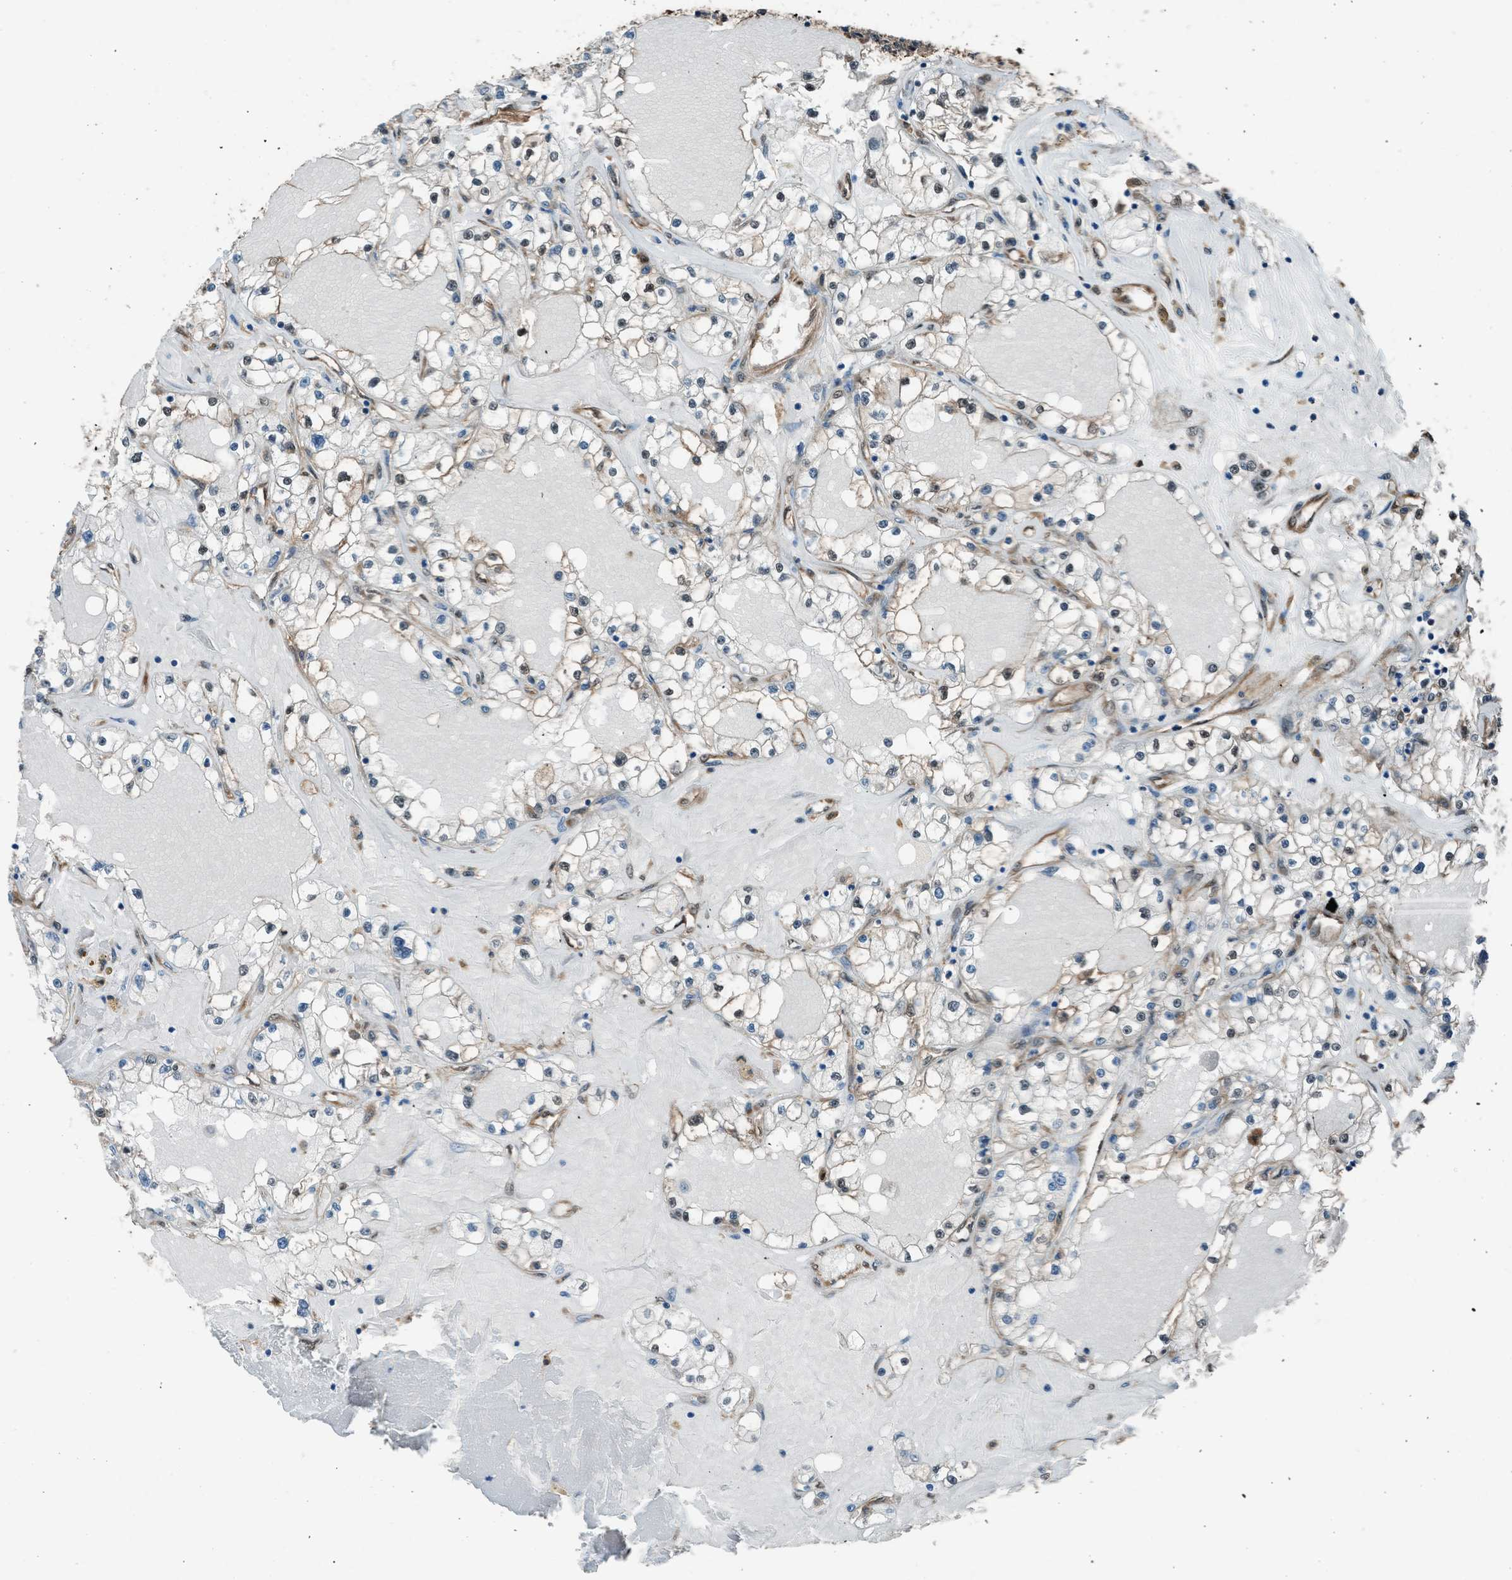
{"staining": {"intensity": "moderate", "quantity": "<25%", "location": "nuclear"}, "tissue": "renal cancer", "cell_type": "Tumor cells", "image_type": "cancer", "snomed": [{"axis": "morphology", "description": "Adenocarcinoma, NOS"}, {"axis": "topography", "description": "Kidney"}], "caption": "This is a histology image of IHC staining of renal cancer (adenocarcinoma), which shows moderate staining in the nuclear of tumor cells.", "gene": "YWHAG", "patient": {"sex": "male", "age": 56}}